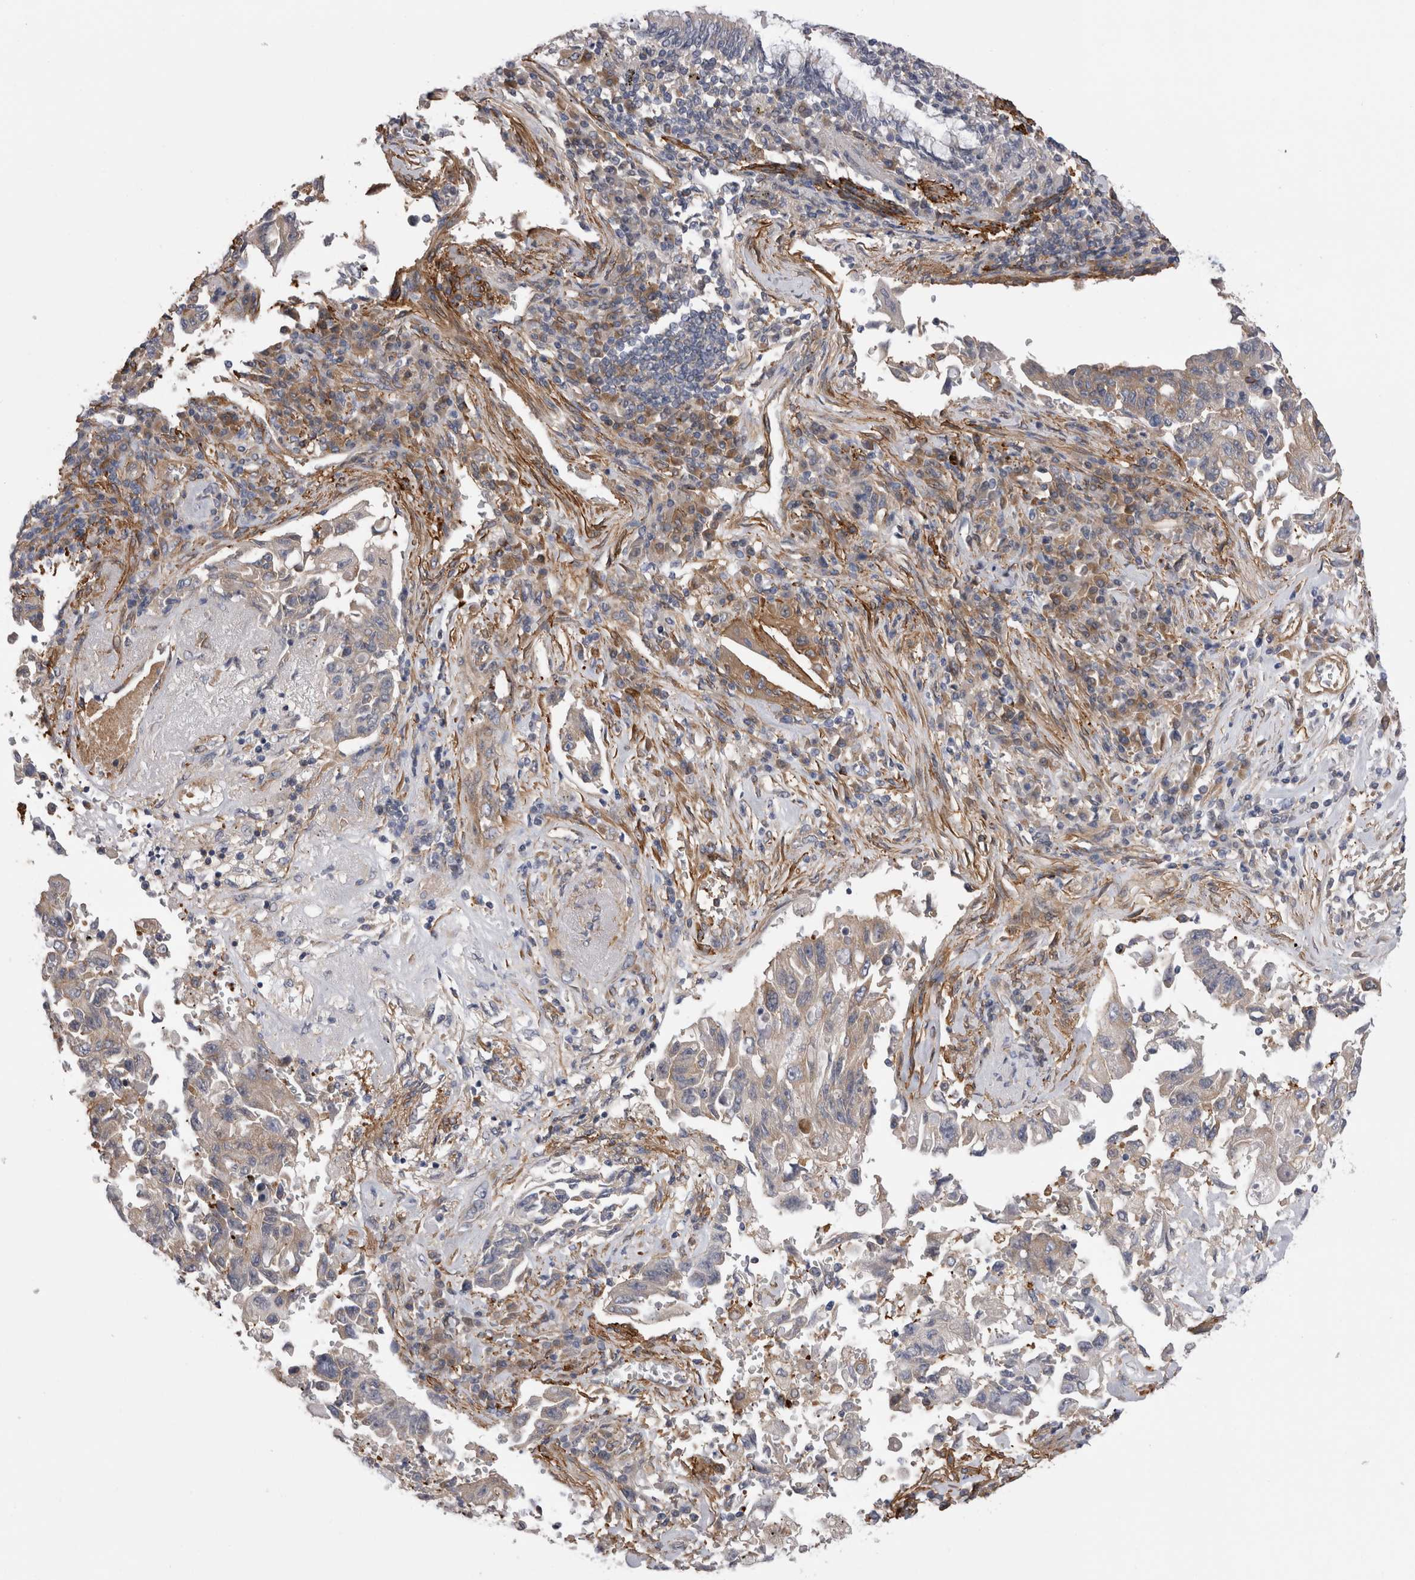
{"staining": {"intensity": "weak", "quantity": "<25%", "location": "cytoplasmic/membranous"}, "tissue": "lung cancer", "cell_type": "Tumor cells", "image_type": "cancer", "snomed": [{"axis": "morphology", "description": "Adenocarcinoma, NOS"}, {"axis": "topography", "description": "Lung"}], "caption": "Tumor cells show no significant staining in lung cancer (adenocarcinoma).", "gene": "EPRS1", "patient": {"sex": "female", "age": 51}}